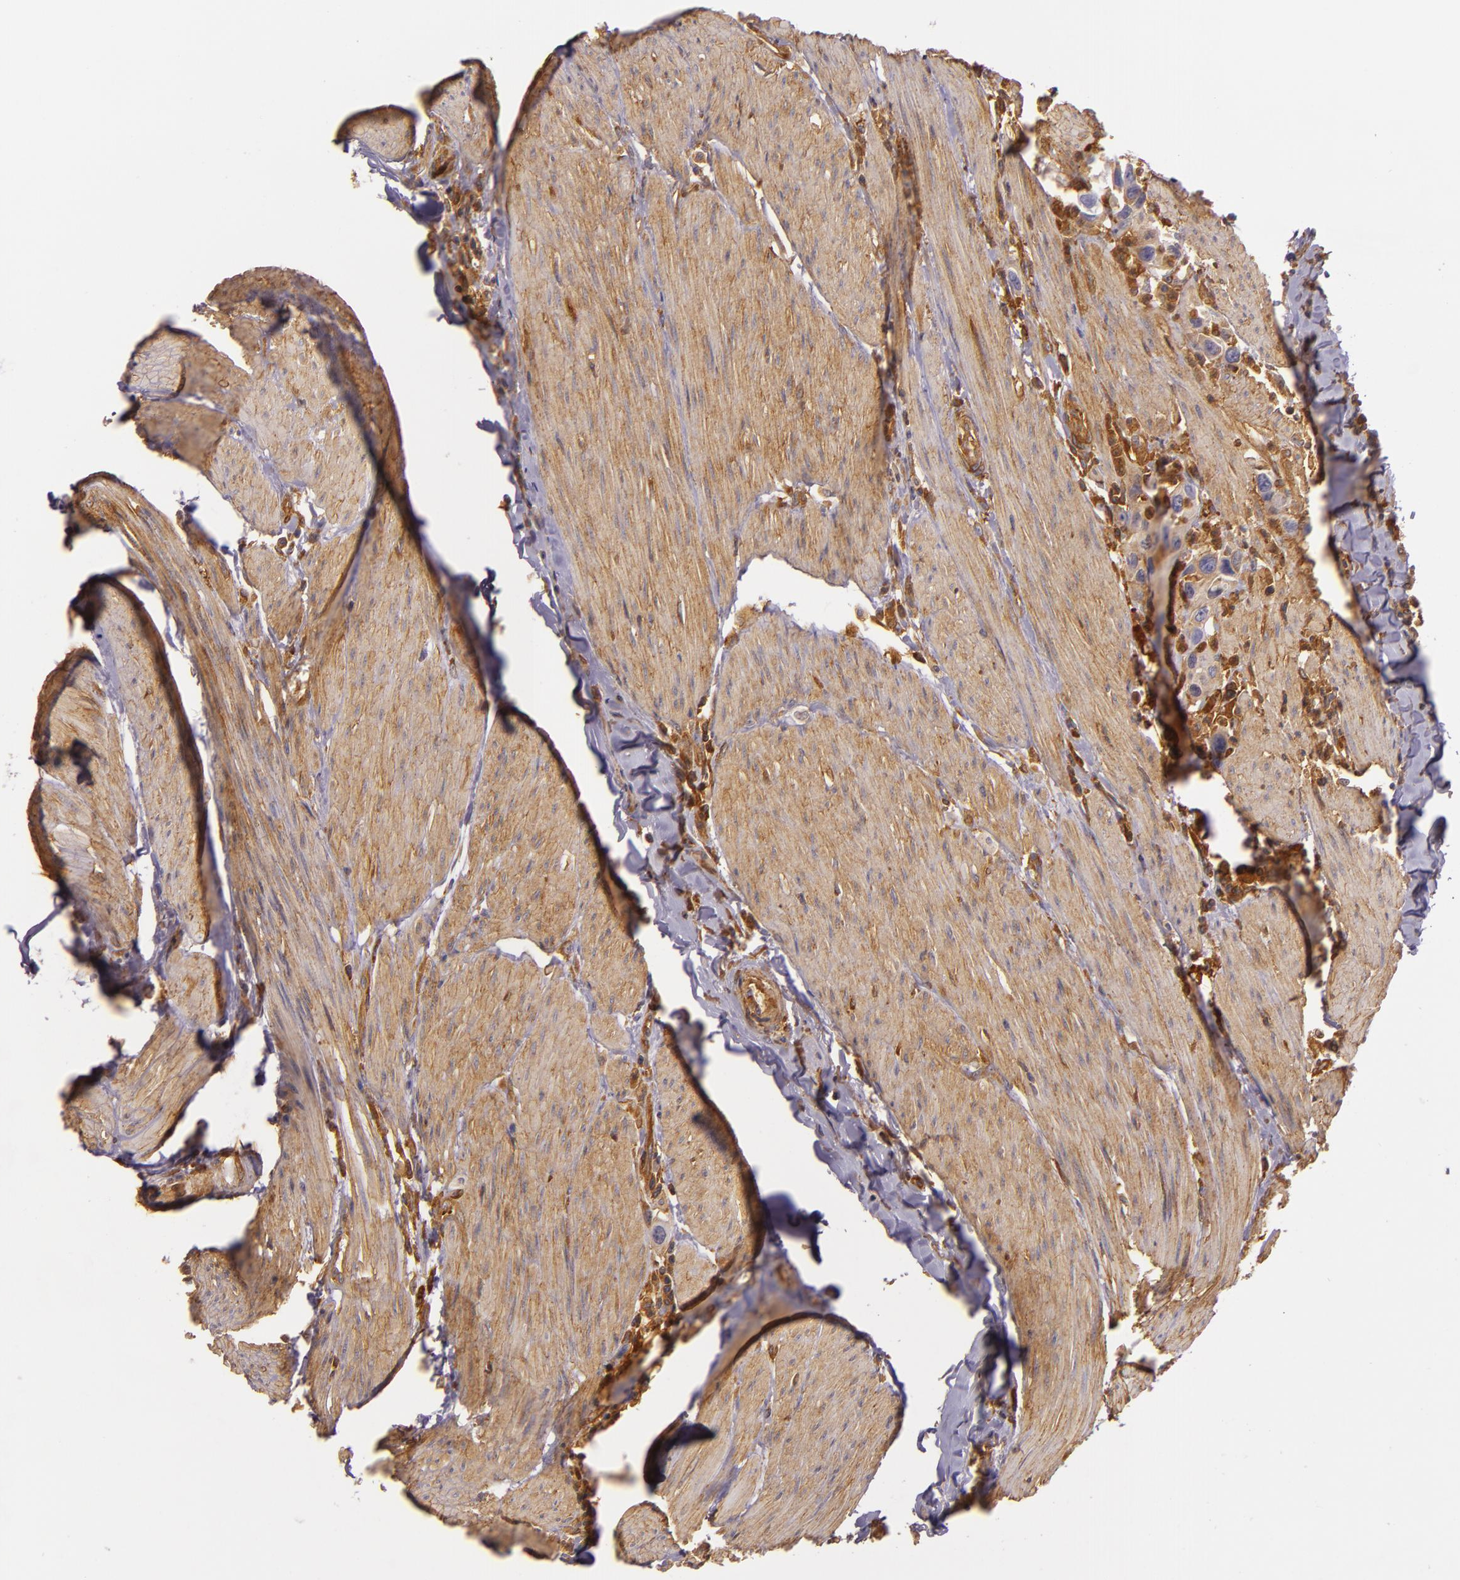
{"staining": {"intensity": "moderate", "quantity": ">75%", "location": "cytoplasmic/membranous"}, "tissue": "urothelial cancer", "cell_type": "Tumor cells", "image_type": "cancer", "snomed": [{"axis": "morphology", "description": "Urothelial carcinoma, High grade"}, {"axis": "topography", "description": "Urinary bladder"}], "caption": "Immunohistochemistry staining of urothelial cancer, which exhibits medium levels of moderate cytoplasmic/membranous positivity in about >75% of tumor cells indicating moderate cytoplasmic/membranous protein staining. The staining was performed using DAB (brown) for protein detection and nuclei were counterstained in hematoxylin (blue).", "gene": "TLN1", "patient": {"sex": "male", "age": 66}}